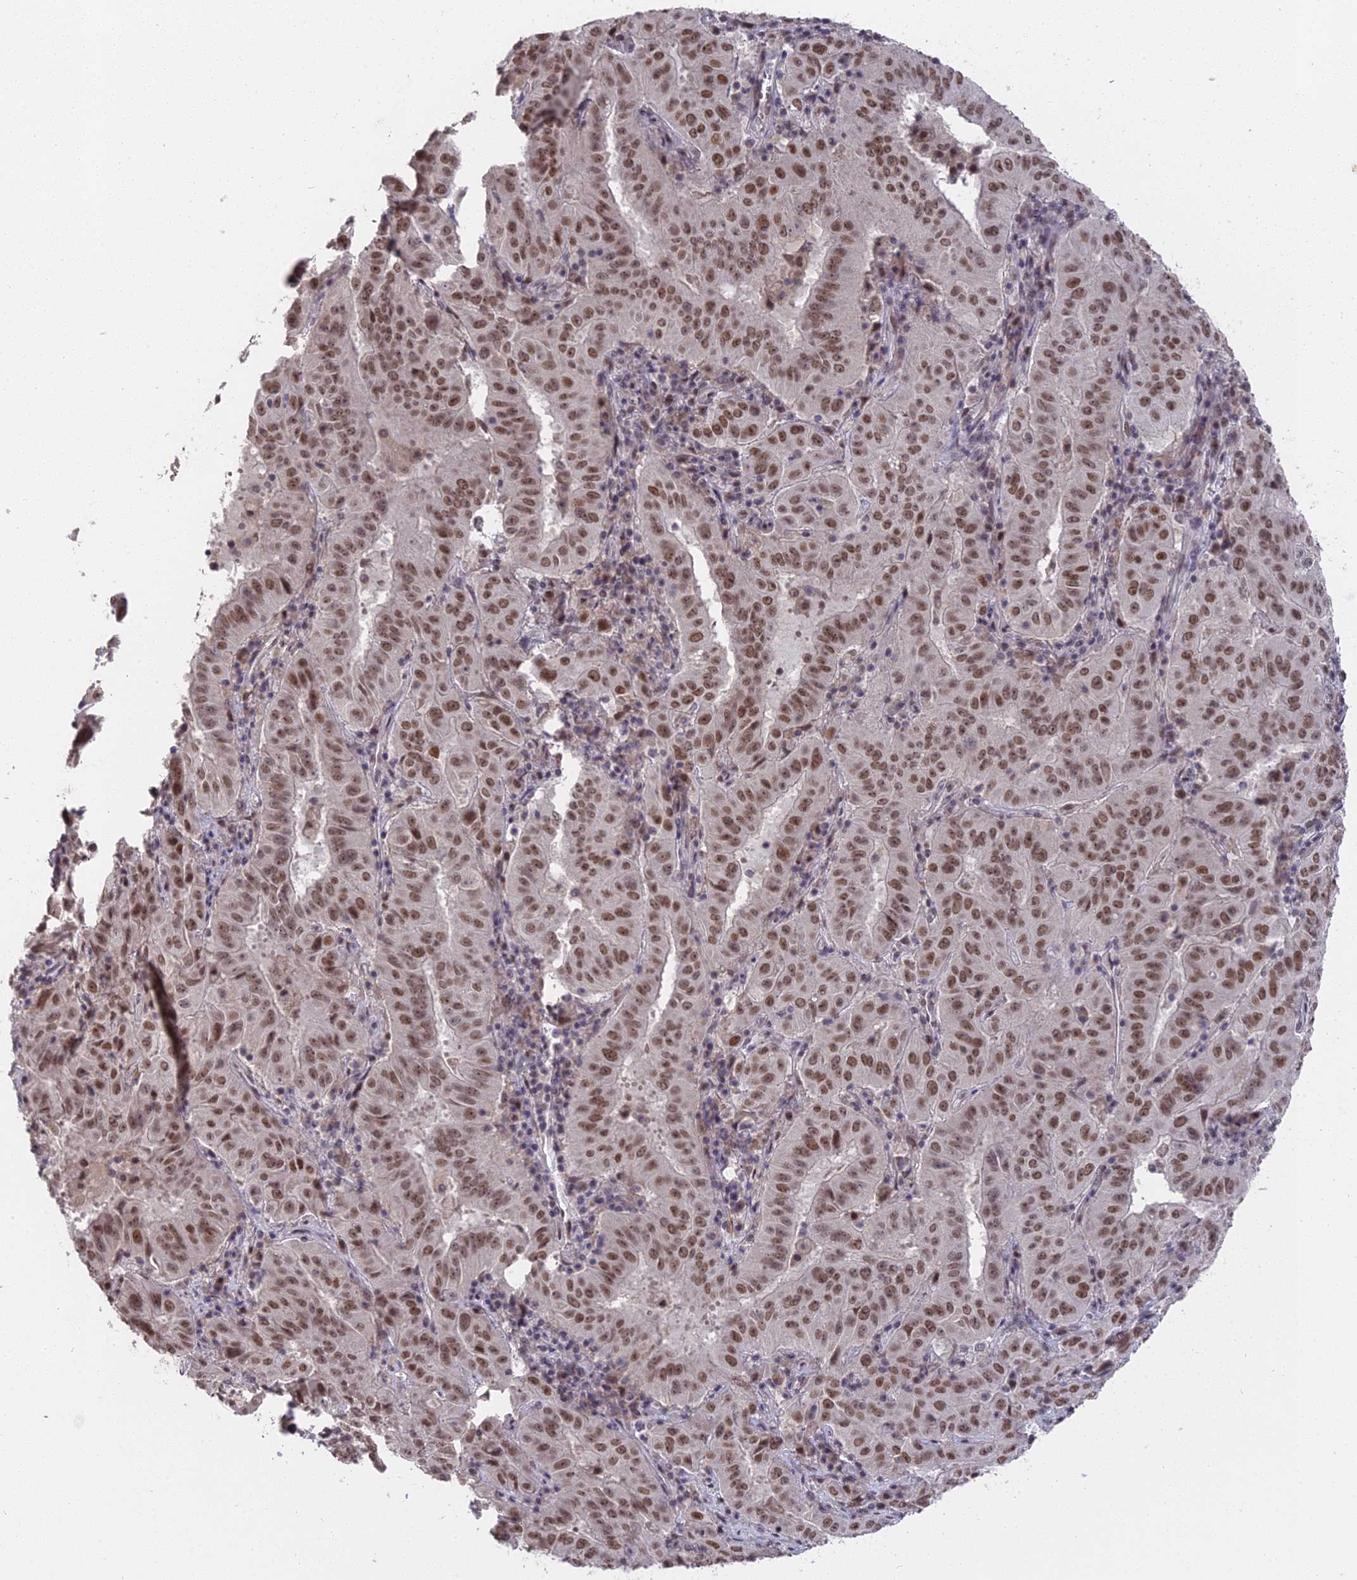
{"staining": {"intensity": "moderate", "quantity": ">75%", "location": "nuclear"}, "tissue": "pancreatic cancer", "cell_type": "Tumor cells", "image_type": "cancer", "snomed": [{"axis": "morphology", "description": "Adenocarcinoma, NOS"}, {"axis": "topography", "description": "Pancreas"}], "caption": "The histopathology image demonstrates immunohistochemical staining of pancreatic cancer. There is moderate nuclear expression is present in approximately >75% of tumor cells.", "gene": "NR1H3", "patient": {"sex": "male", "age": 63}}